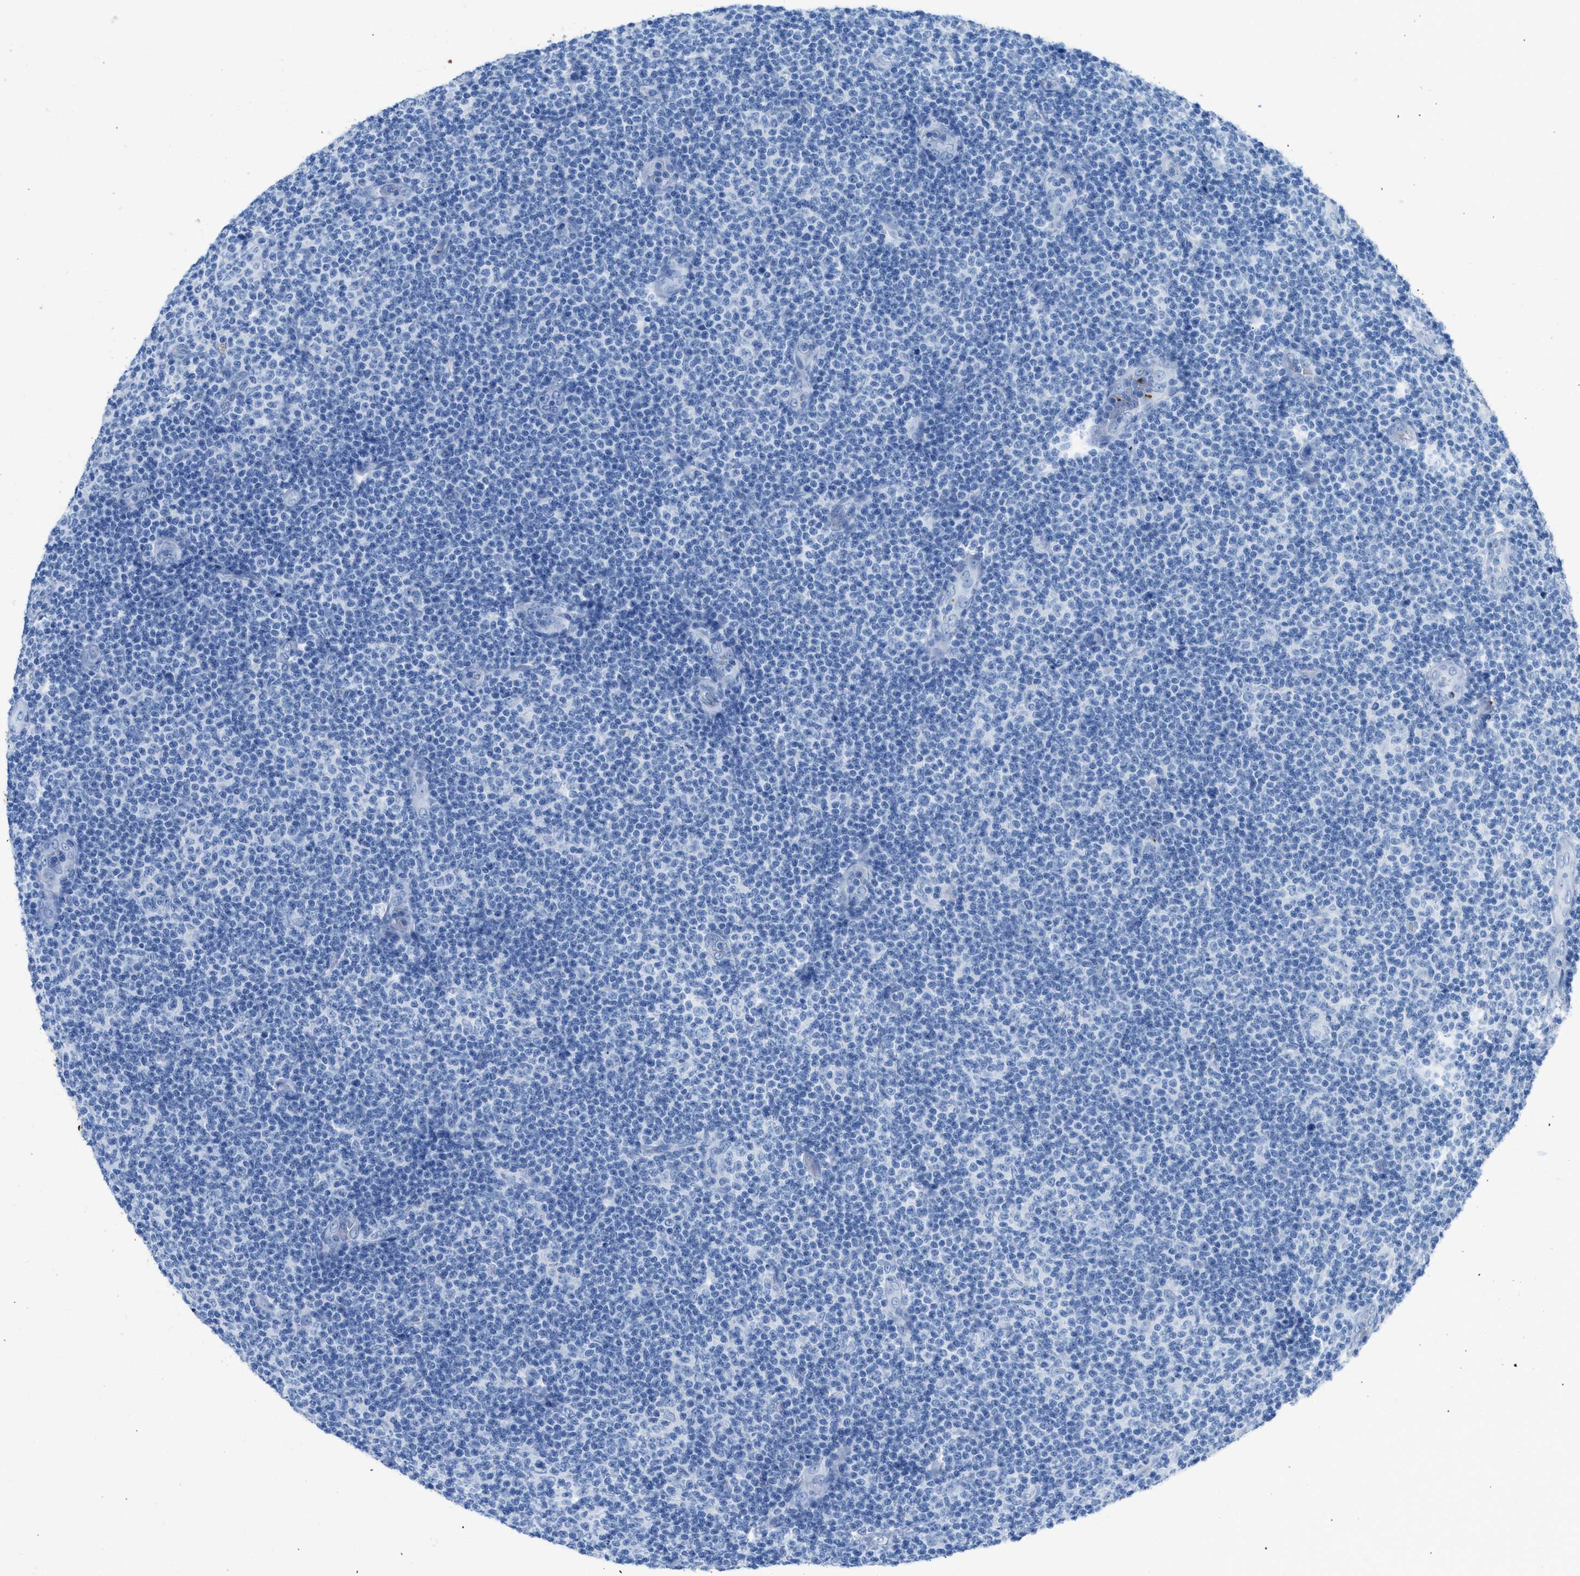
{"staining": {"intensity": "negative", "quantity": "none", "location": "none"}, "tissue": "lymphoma", "cell_type": "Tumor cells", "image_type": "cancer", "snomed": [{"axis": "morphology", "description": "Malignant lymphoma, non-Hodgkin's type, Low grade"}, {"axis": "topography", "description": "Lymph node"}], "caption": "Immunohistochemistry (IHC) histopathology image of human lymphoma stained for a protein (brown), which displays no expression in tumor cells.", "gene": "FAIM2", "patient": {"sex": "male", "age": 83}}